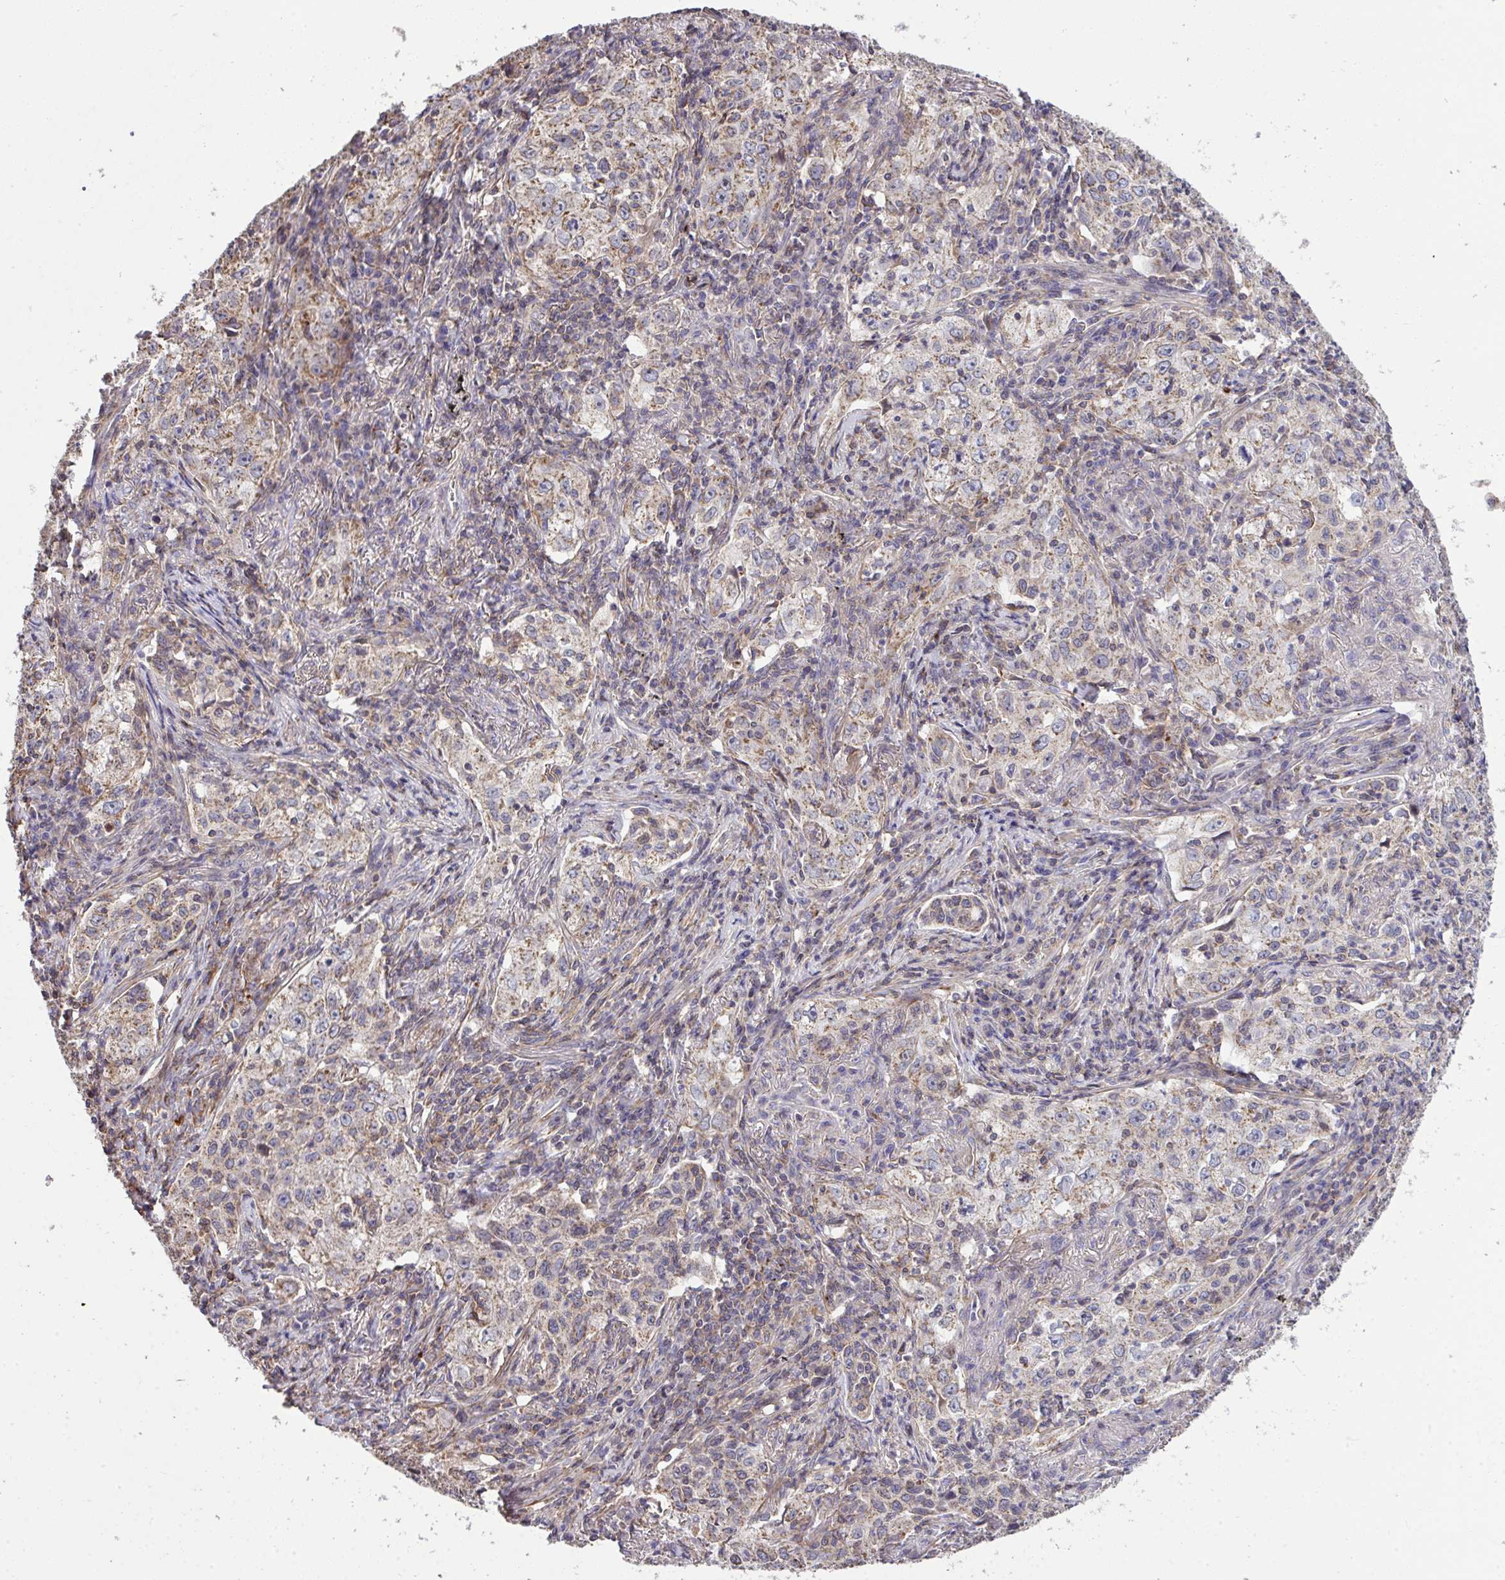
{"staining": {"intensity": "moderate", "quantity": "25%-75%", "location": "cytoplasmic/membranous"}, "tissue": "lung cancer", "cell_type": "Tumor cells", "image_type": "cancer", "snomed": [{"axis": "morphology", "description": "Squamous cell carcinoma, NOS"}, {"axis": "topography", "description": "Lung"}], "caption": "High-power microscopy captured an IHC histopathology image of squamous cell carcinoma (lung), revealing moderate cytoplasmic/membranous expression in about 25%-75% of tumor cells. (Stains: DAB (3,3'-diaminobenzidine) in brown, nuclei in blue, Microscopy: brightfield microscopy at high magnification).", "gene": "PPM1H", "patient": {"sex": "male", "age": 71}}